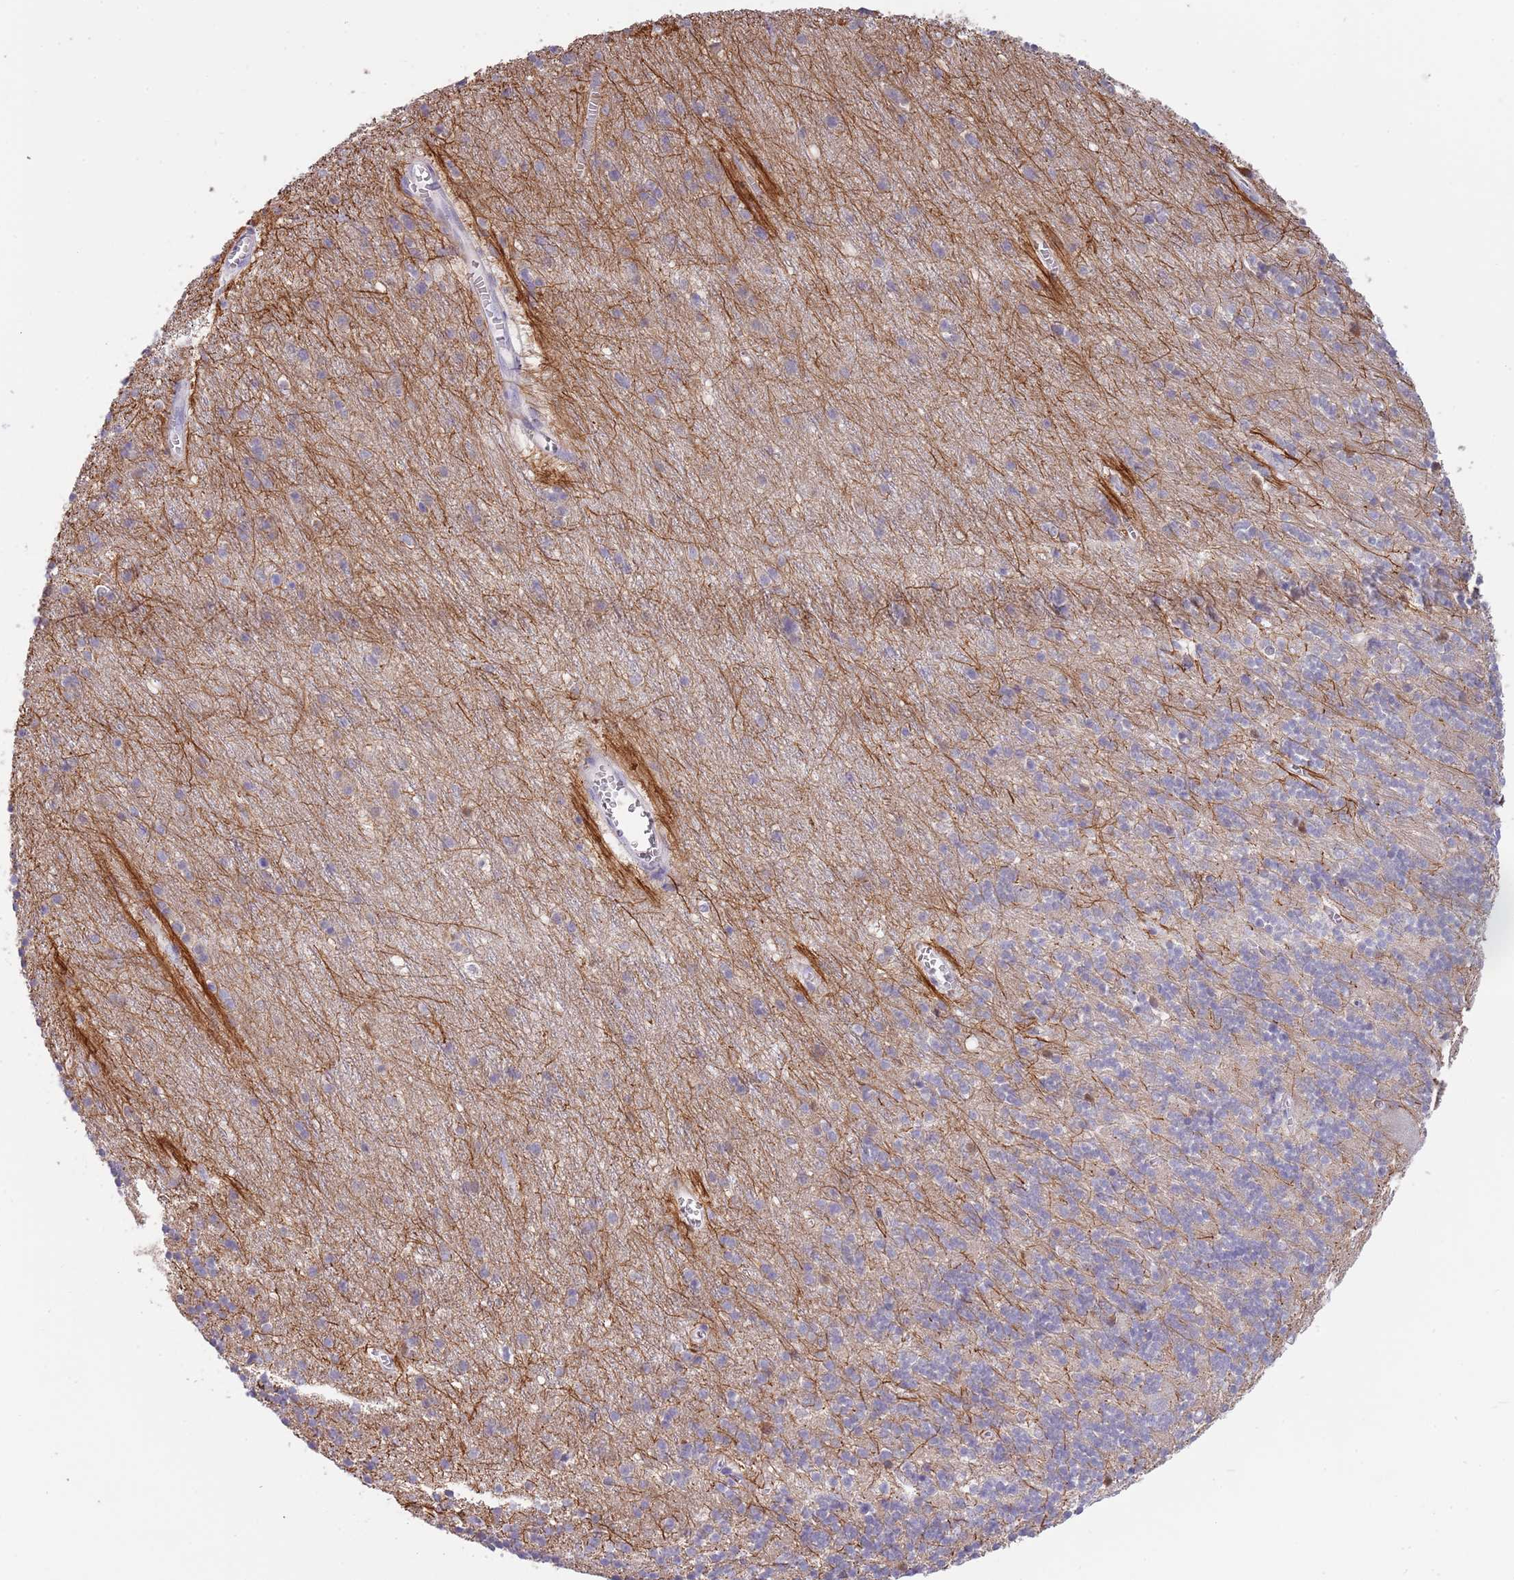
{"staining": {"intensity": "negative", "quantity": "none", "location": "none"}, "tissue": "cerebellum", "cell_type": "Cells in granular layer", "image_type": "normal", "snomed": [{"axis": "morphology", "description": "Normal tissue, NOS"}, {"axis": "topography", "description": "Cerebellum"}], "caption": "This is an immunohistochemistry histopathology image of normal human cerebellum. There is no expression in cells in granular layer.", "gene": "CABYR", "patient": {"sex": "male", "age": 54}}